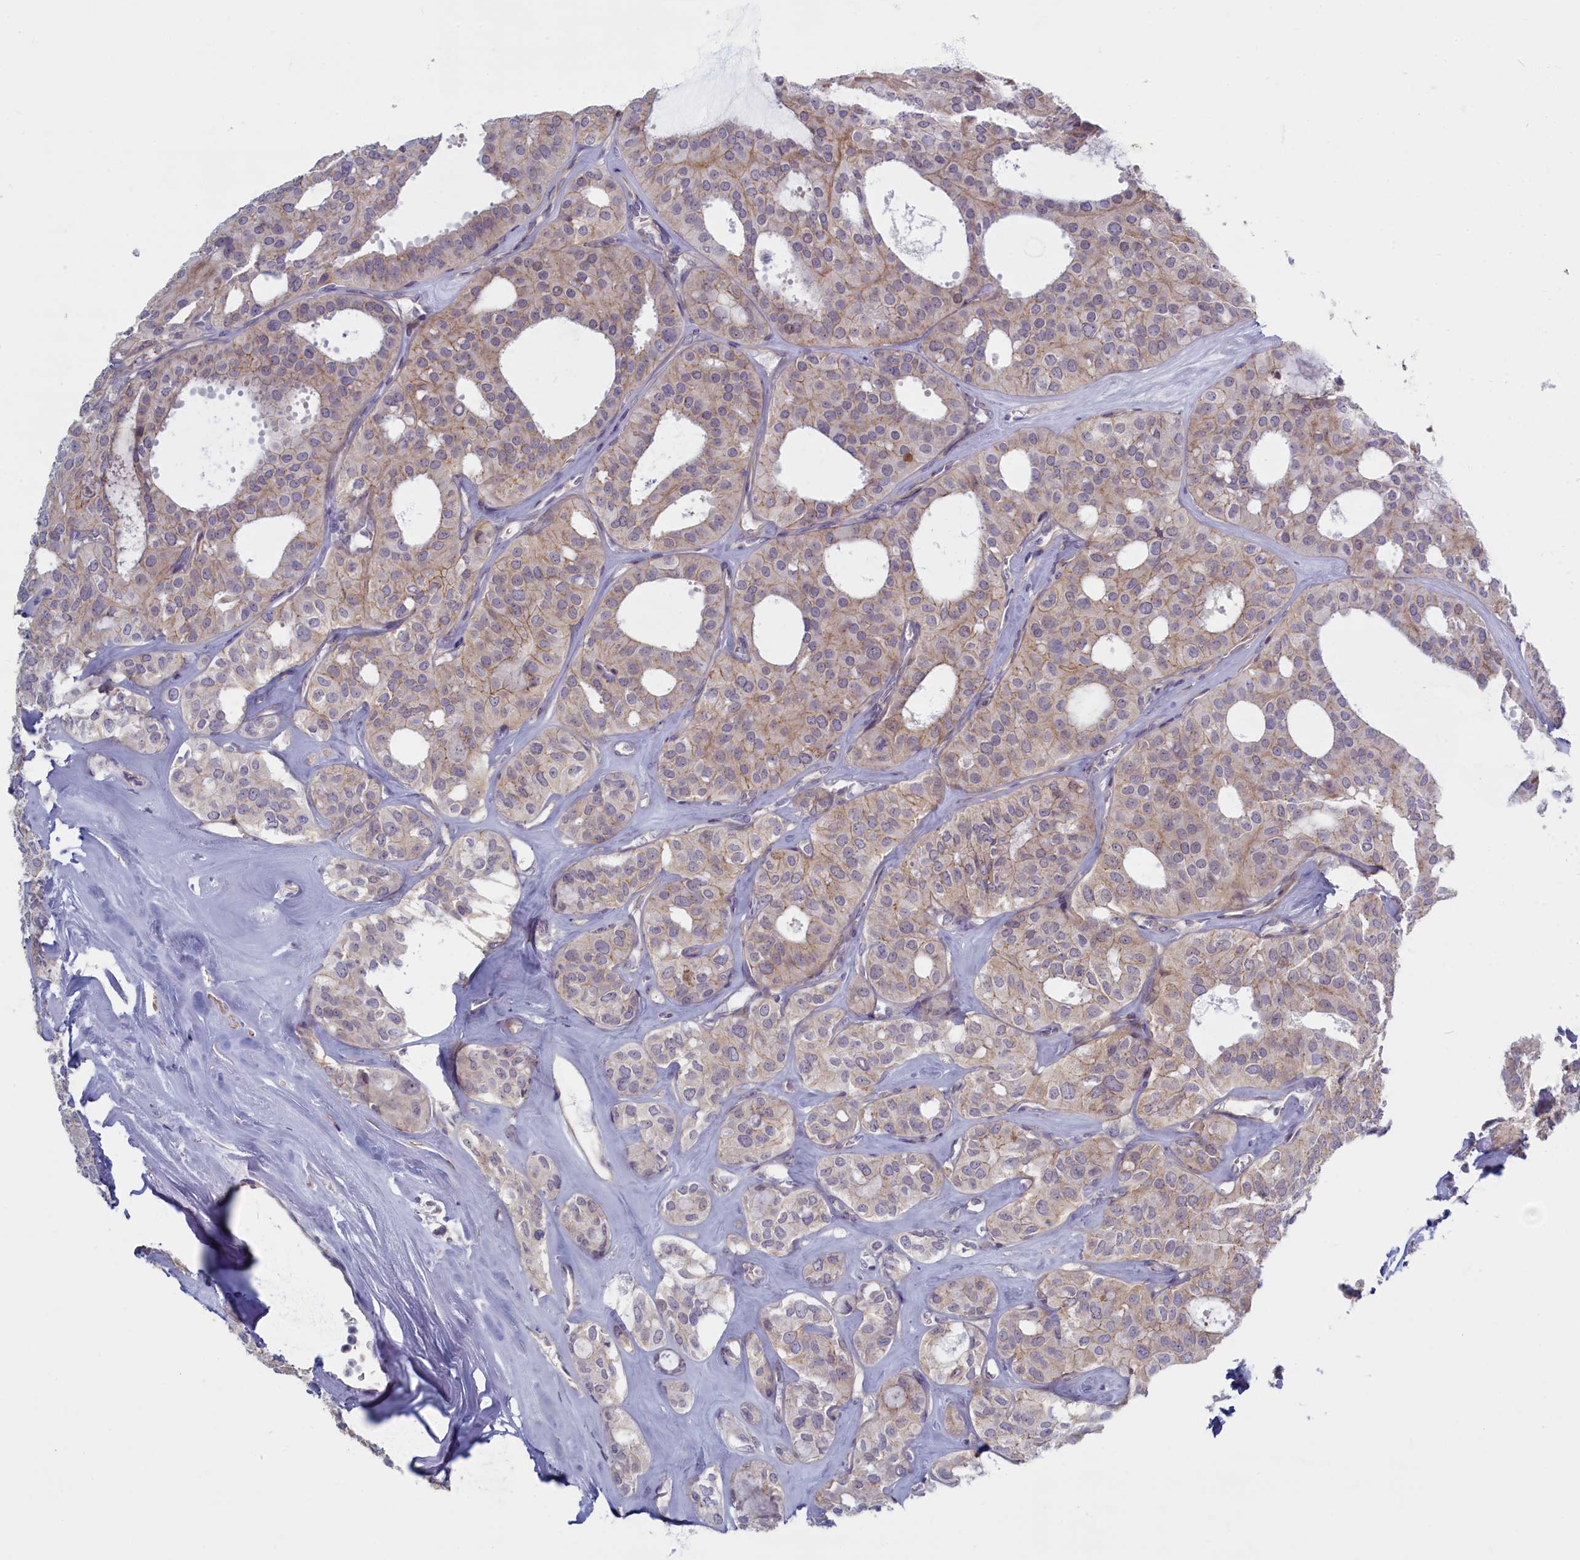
{"staining": {"intensity": "weak", "quantity": "25%-75%", "location": "cytoplasmic/membranous"}, "tissue": "thyroid cancer", "cell_type": "Tumor cells", "image_type": "cancer", "snomed": [{"axis": "morphology", "description": "Follicular adenoma carcinoma, NOS"}, {"axis": "topography", "description": "Thyroid gland"}], "caption": "Immunohistochemical staining of thyroid cancer shows weak cytoplasmic/membranous protein expression in about 25%-75% of tumor cells.", "gene": "TRPM4", "patient": {"sex": "male", "age": 75}}